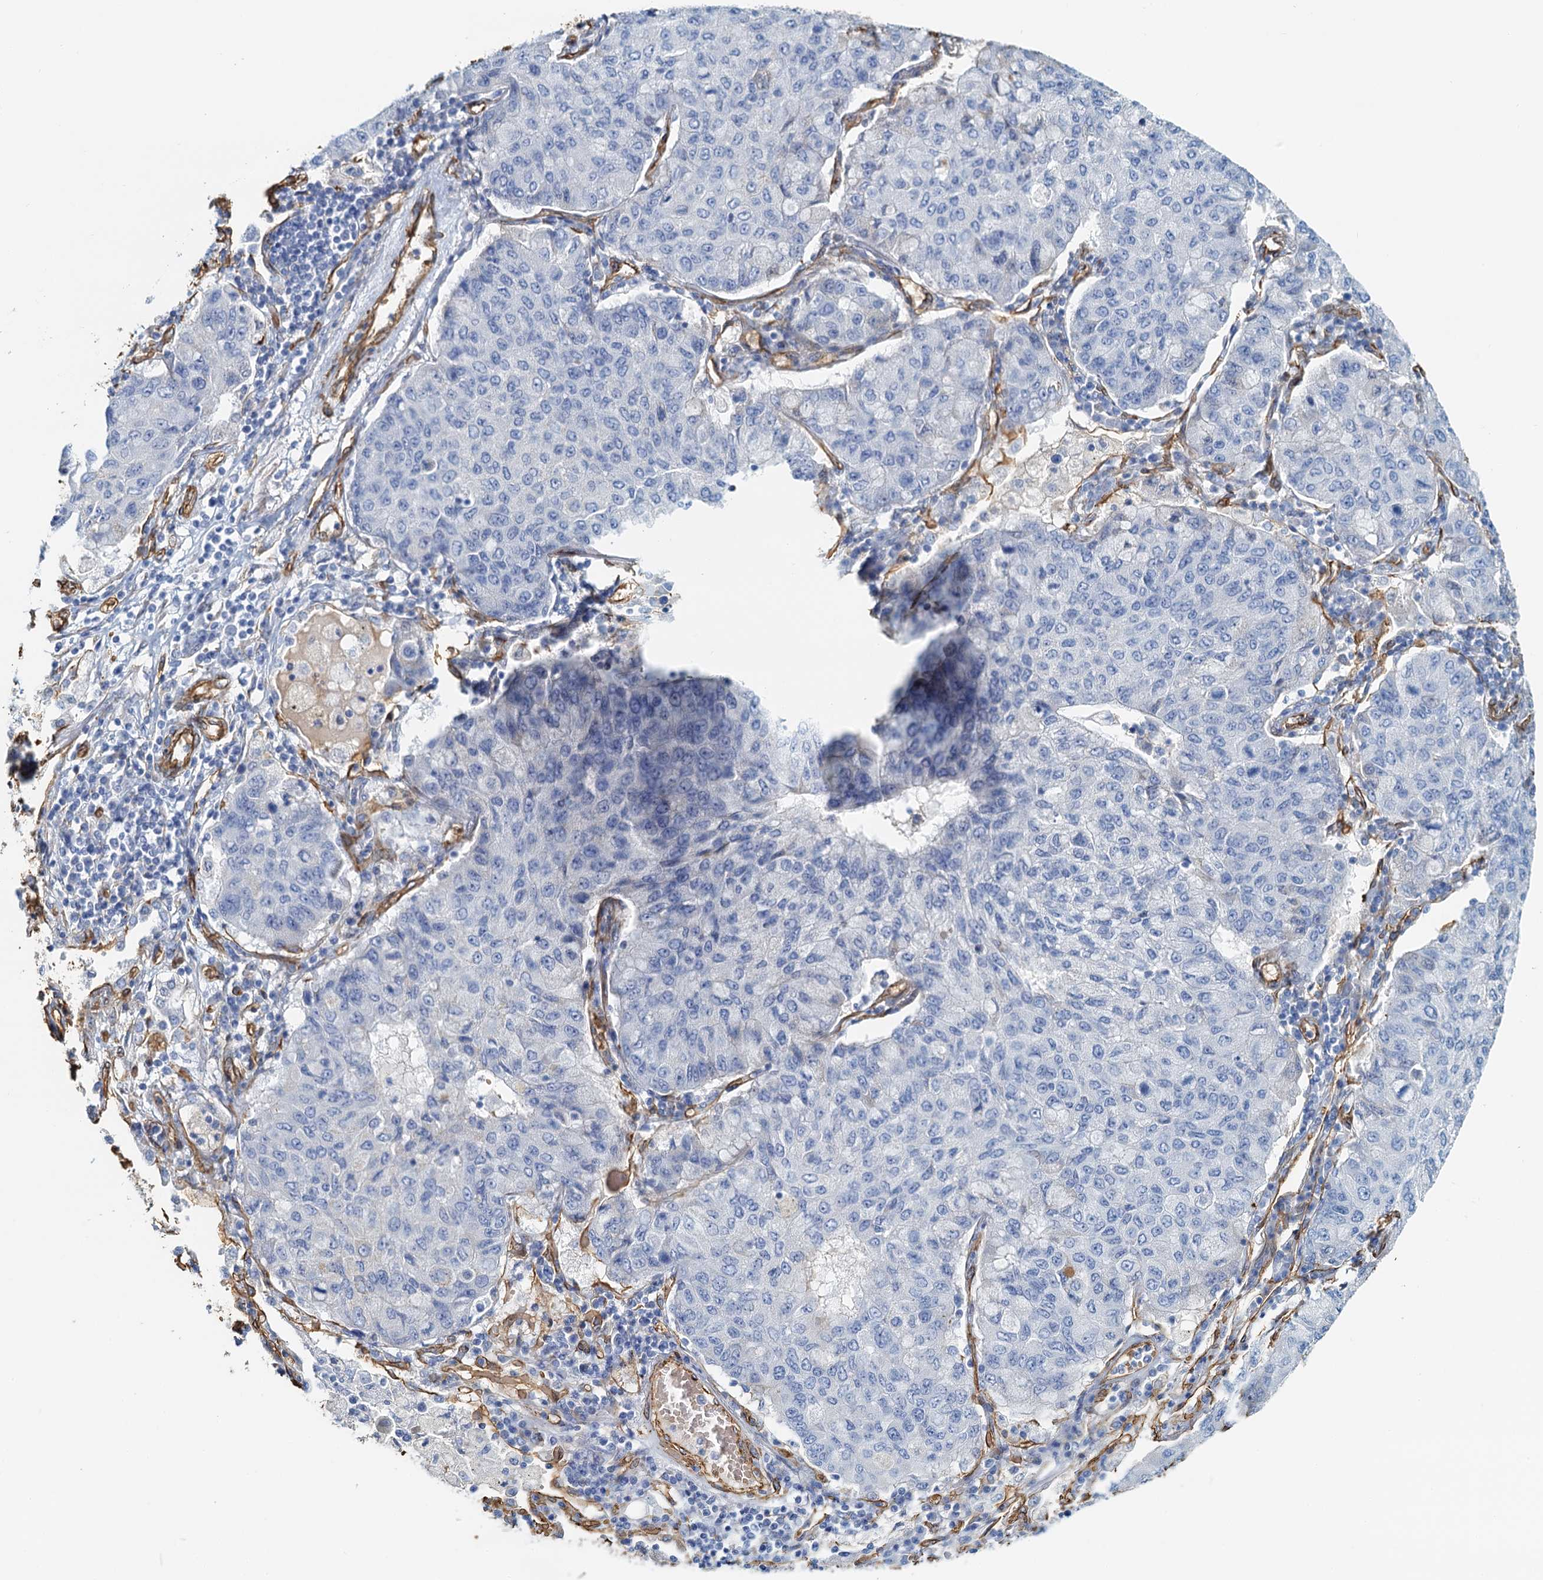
{"staining": {"intensity": "negative", "quantity": "none", "location": "none"}, "tissue": "lung cancer", "cell_type": "Tumor cells", "image_type": "cancer", "snomed": [{"axis": "morphology", "description": "Squamous cell carcinoma, NOS"}, {"axis": "topography", "description": "Lung"}], "caption": "IHC of human lung squamous cell carcinoma reveals no expression in tumor cells.", "gene": "DGKG", "patient": {"sex": "male", "age": 74}}